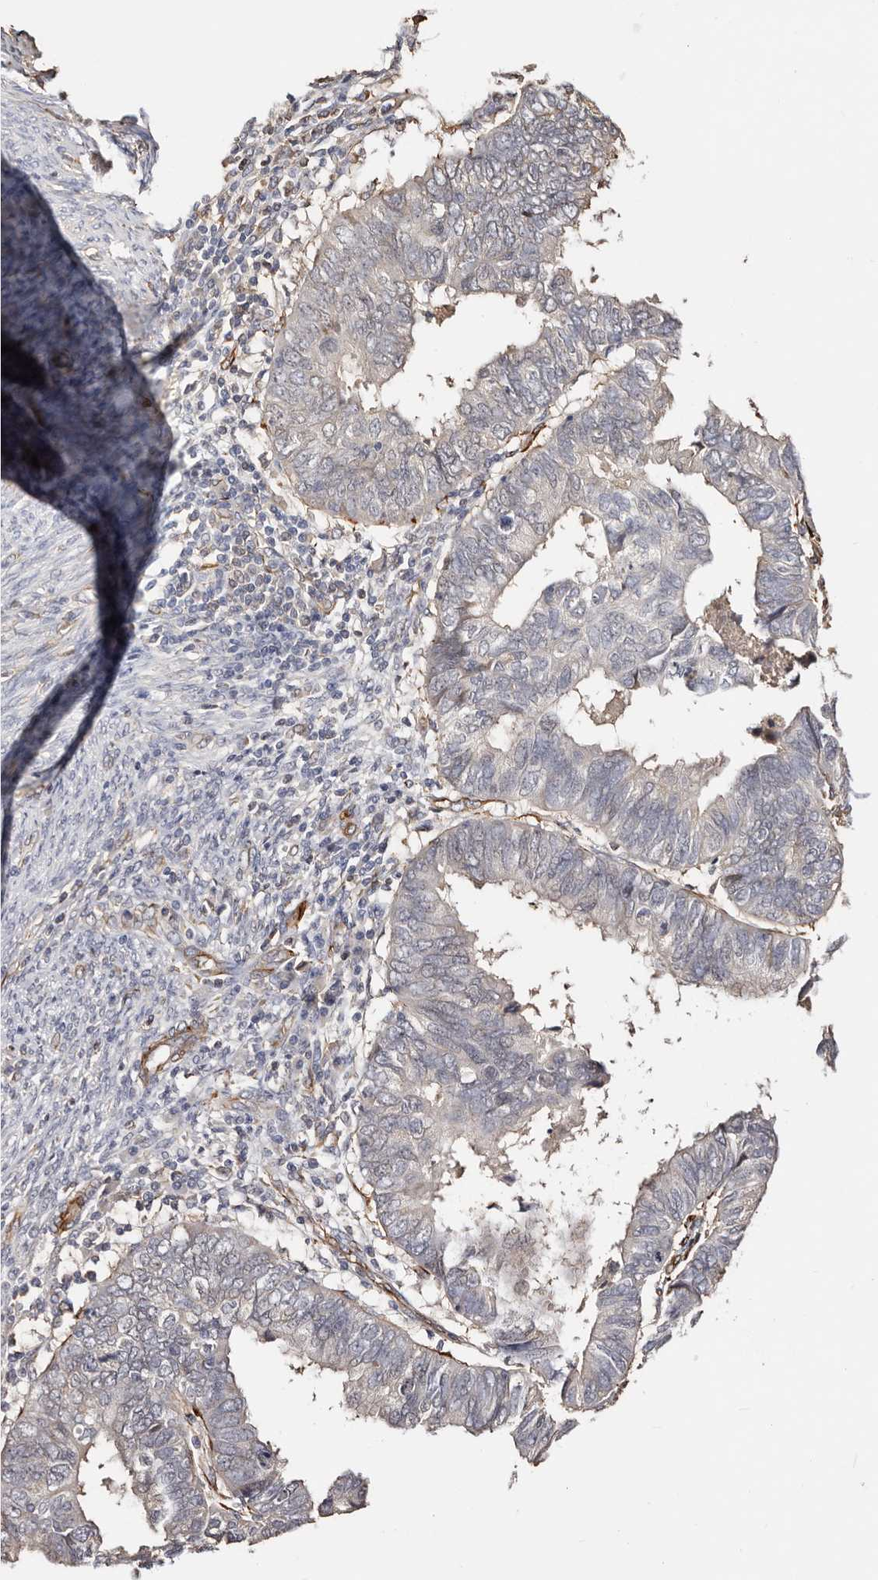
{"staining": {"intensity": "weak", "quantity": "<25%", "location": "cytoplasmic/membranous"}, "tissue": "endometrial cancer", "cell_type": "Tumor cells", "image_type": "cancer", "snomed": [{"axis": "morphology", "description": "Adenocarcinoma, NOS"}, {"axis": "topography", "description": "Uterus"}], "caption": "This is an IHC image of adenocarcinoma (endometrial). There is no expression in tumor cells.", "gene": "ZNF557", "patient": {"sex": "female", "age": 77}}